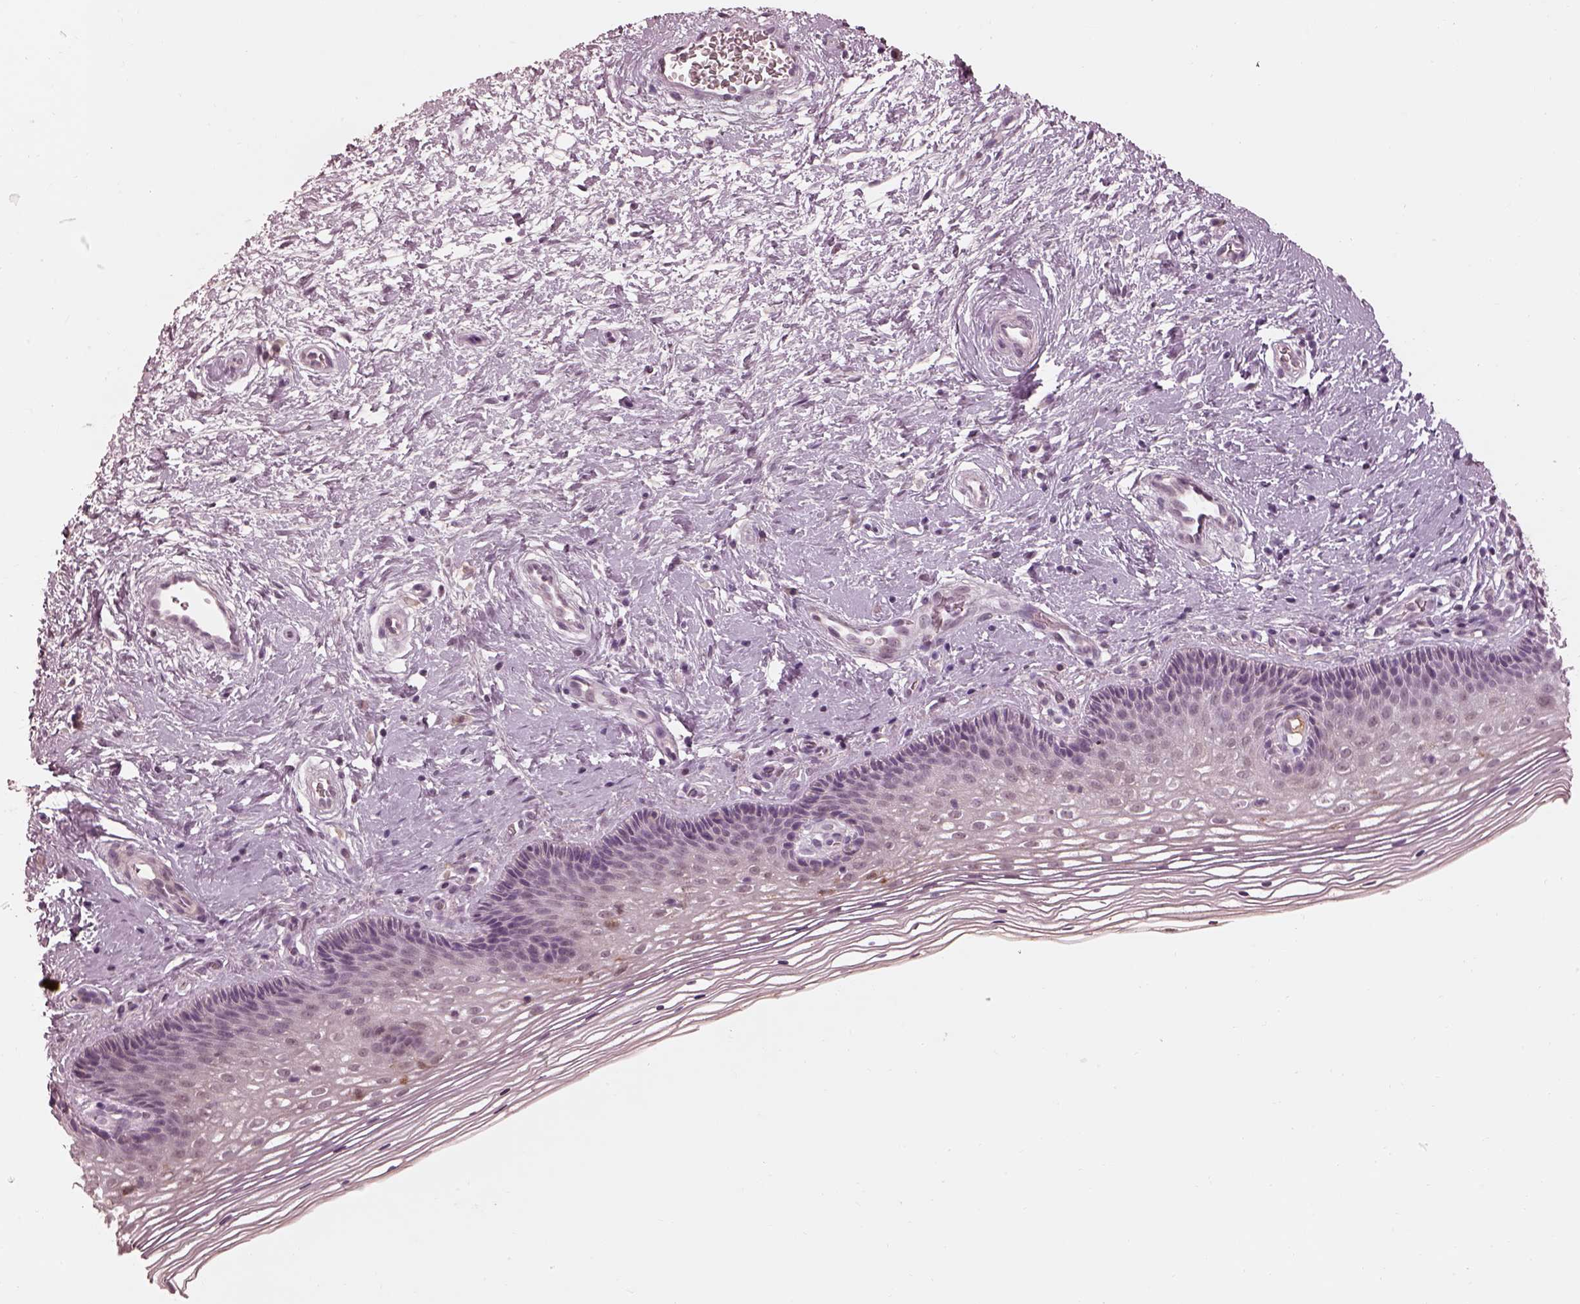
{"staining": {"intensity": "strong", "quantity": "<25%", "location": "cytoplasmic/membranous"}, "tissue": "cervix", "cell_type": "Glandular cells", "image_type": "normal", "snomed": [{"axis": "morphology", "description": "Normal tissue, NOS"}, {"axis": "topography", "description": "Cervix"}], "caption": "Unremarkable cervix exhibits strong cytoplasmic/membranous staining in approximately <25% of glandular cells.", "gene": "KCNA2", "patient": {"sex": "female", "age": 34}}